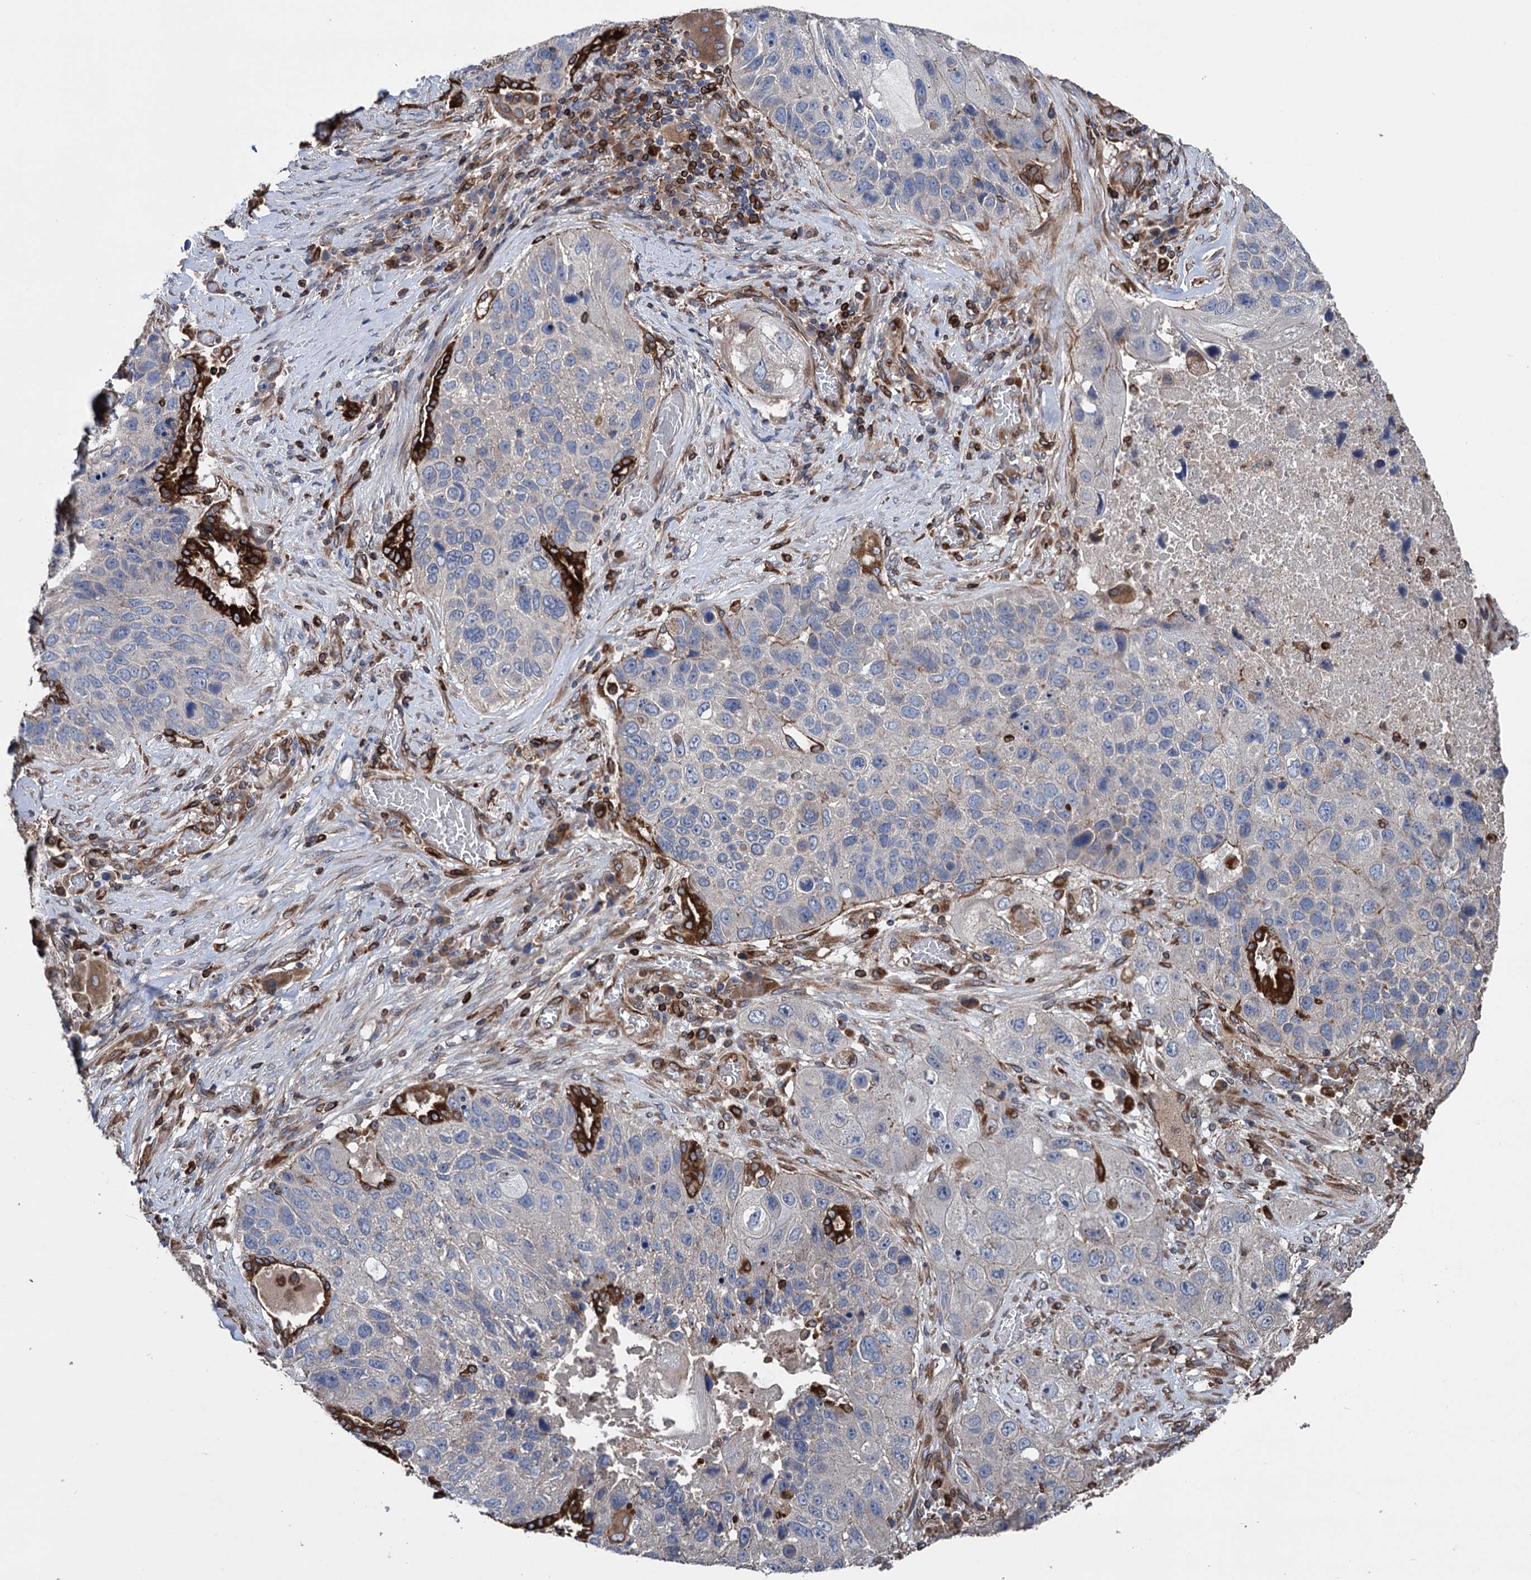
{"staining": {"intensity": "negative", "quantity": "none", "location": "none"}, "tissue": "lung cancer", "cell_type": "Tumor cells", "image_type": "cancer", "snomed": [{"axis": "morphology", "description": "Squamous cell carcinoma, NOS"}, {"axis": "topography", "description": "Lung"}], "caption": "Lung cancer (squamous cell carcinoma) was stained to show a protein in brown. There is no significant staining in tumor cells.", "gene": "STING1", "patient": {"sex": "male", "age": 61}}